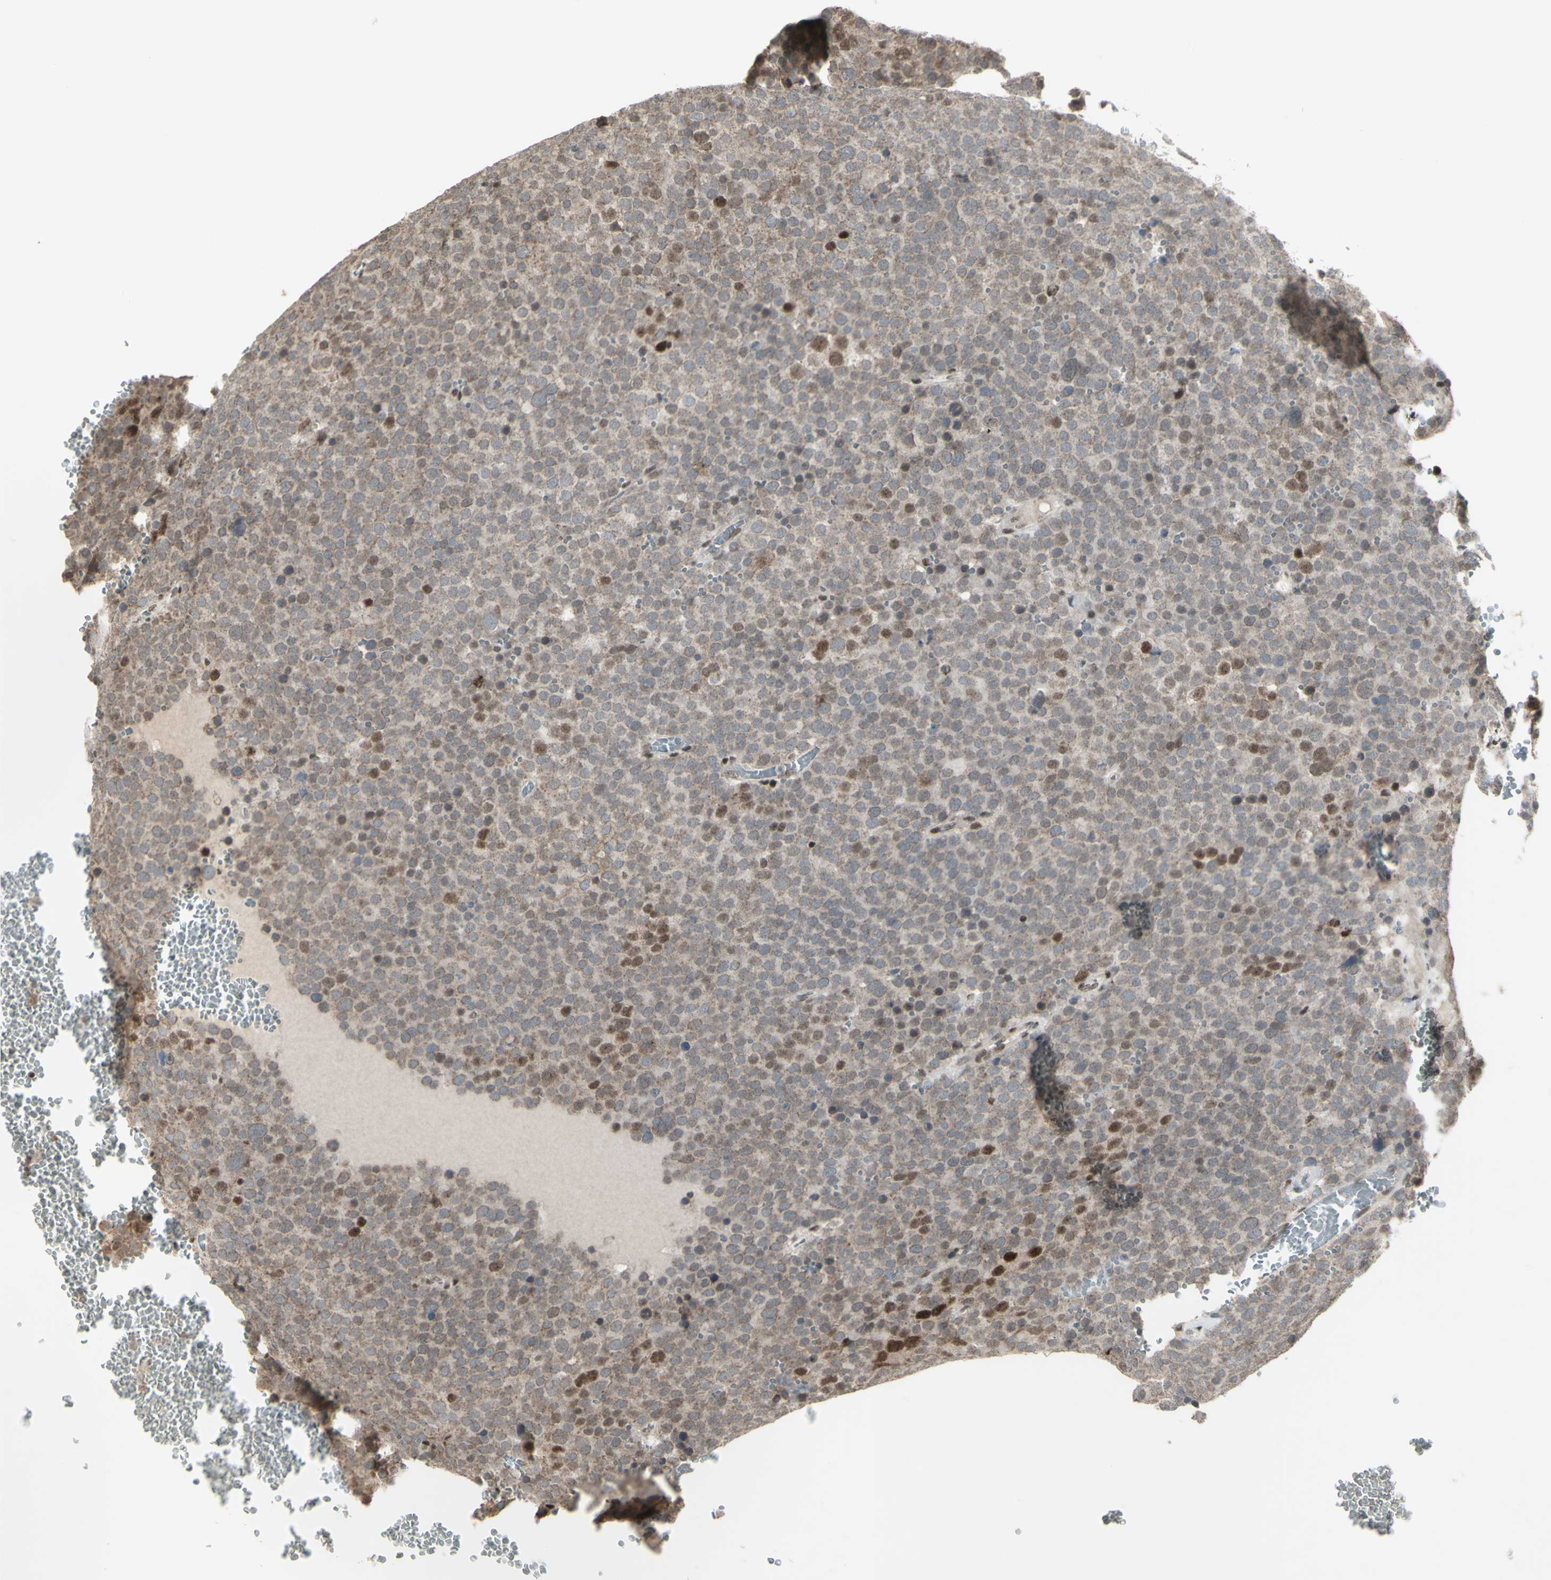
{"staining": {"intensity": "strong", "quantity": "<25%", "location": "nuclear"}, "tissue": "testis cancer", "cell_type": "Tumor cells", "image_type": "cancer", "snomed": [{"axis": "morphology", "description": "Seminoma, NOS"}, {"axis": "topography", "description": "Testis"}], "caption": "Human seminoma (testis) stained with a brown dye shows strong nuclear positive expression in about <25% of tumor cells.", "gene": "CCNT1", "patient": {"sex": "male", "age": 71}}